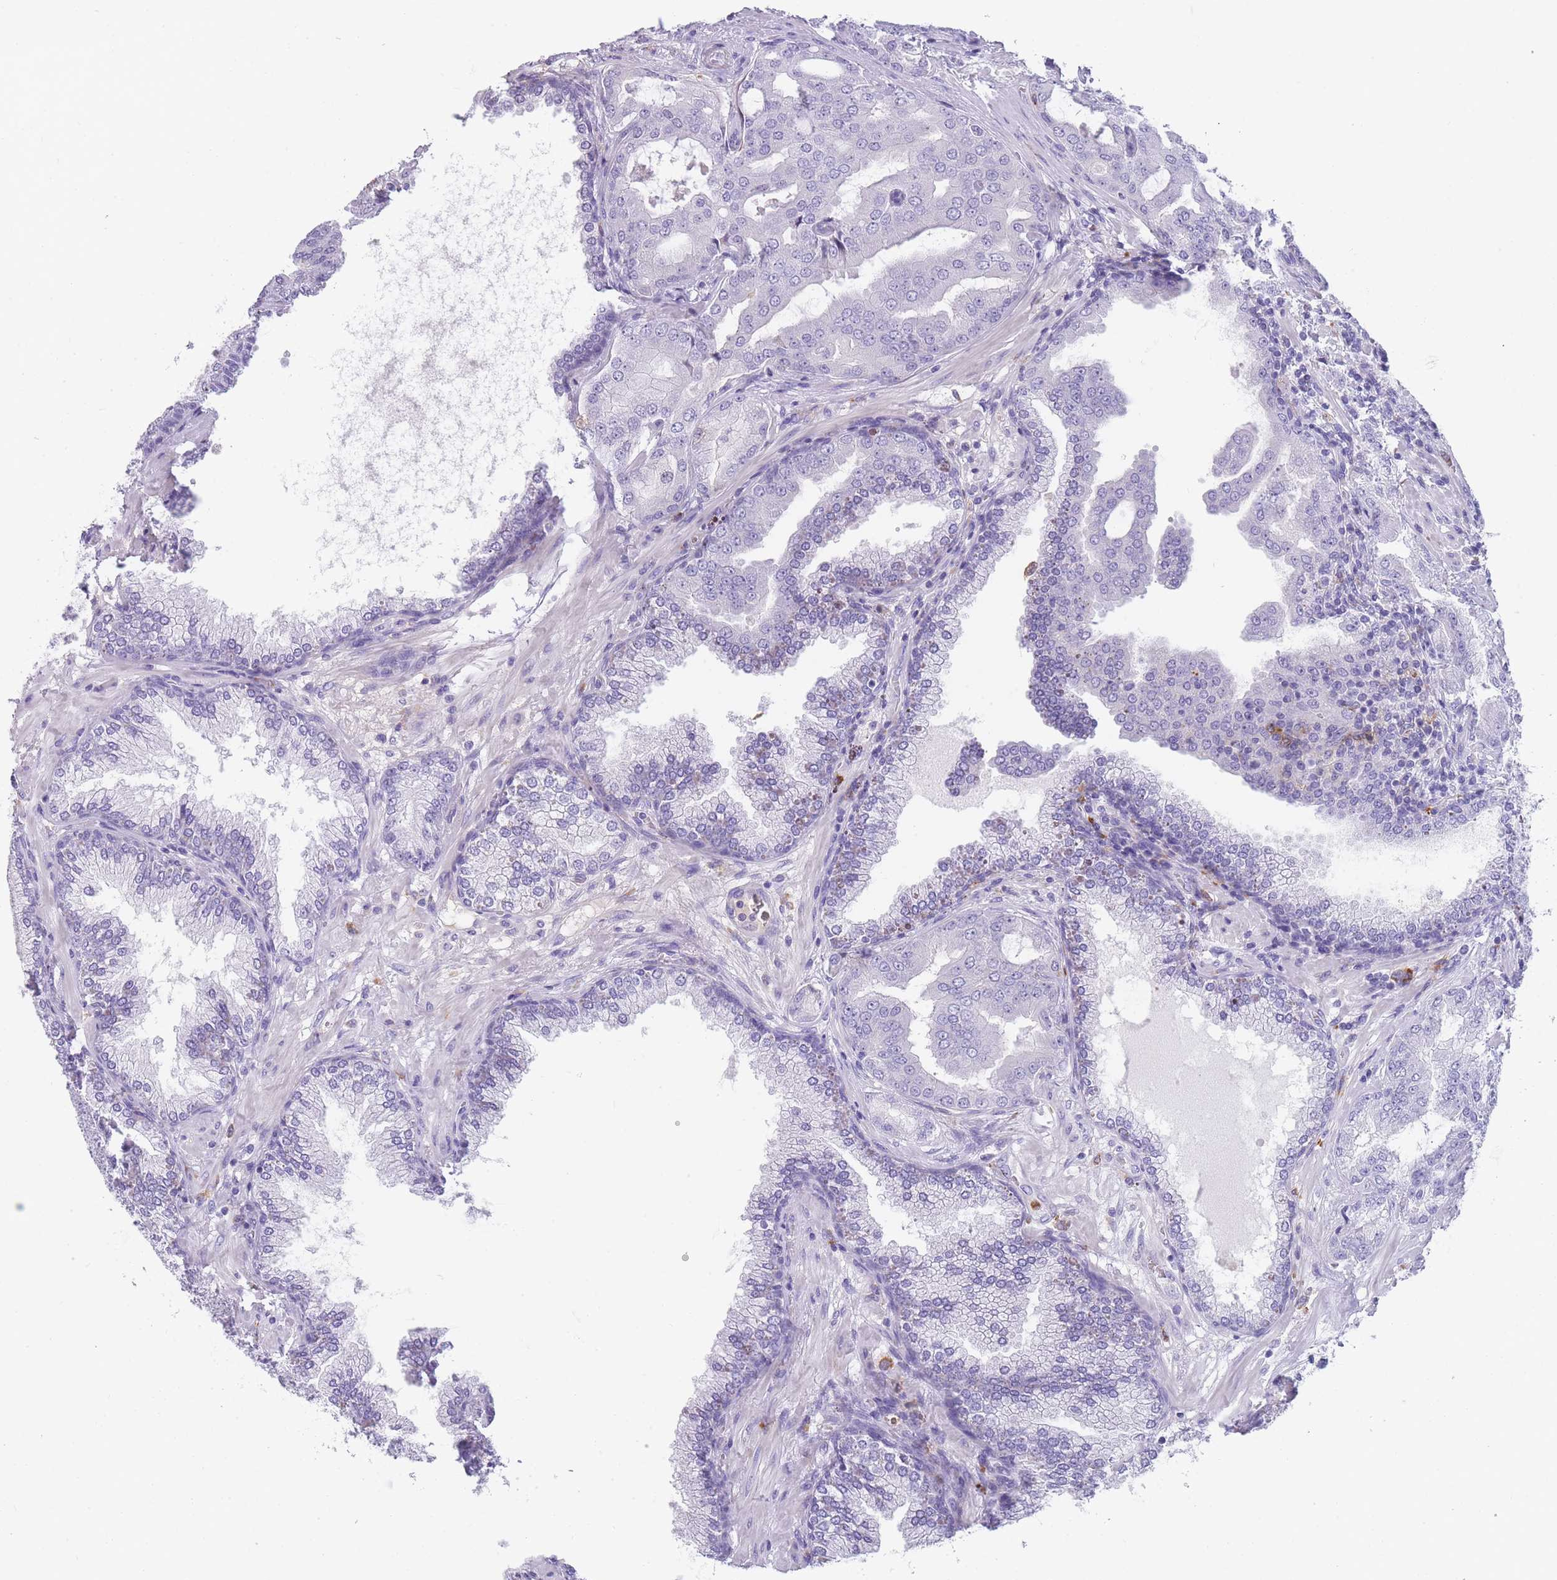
{"staining": {"intensity": "negative", "quantity": "none", "location": "none"}, "tissue": "prostate cancer", "cell_type": "Tumor cells", "image_type": "cancer", "snomed": [{"axis": "morphology", "description": "Adenocarcinoma, High grade"}, {"axis": "topography", "description": "Prostate"}], "caption": "An IHC histopathology image of prostate cancer is shown. There is no staining in tumor cells of prostate cancer.", "gene": "CR1L", "patient": {"sex": "male", "age": 68}}